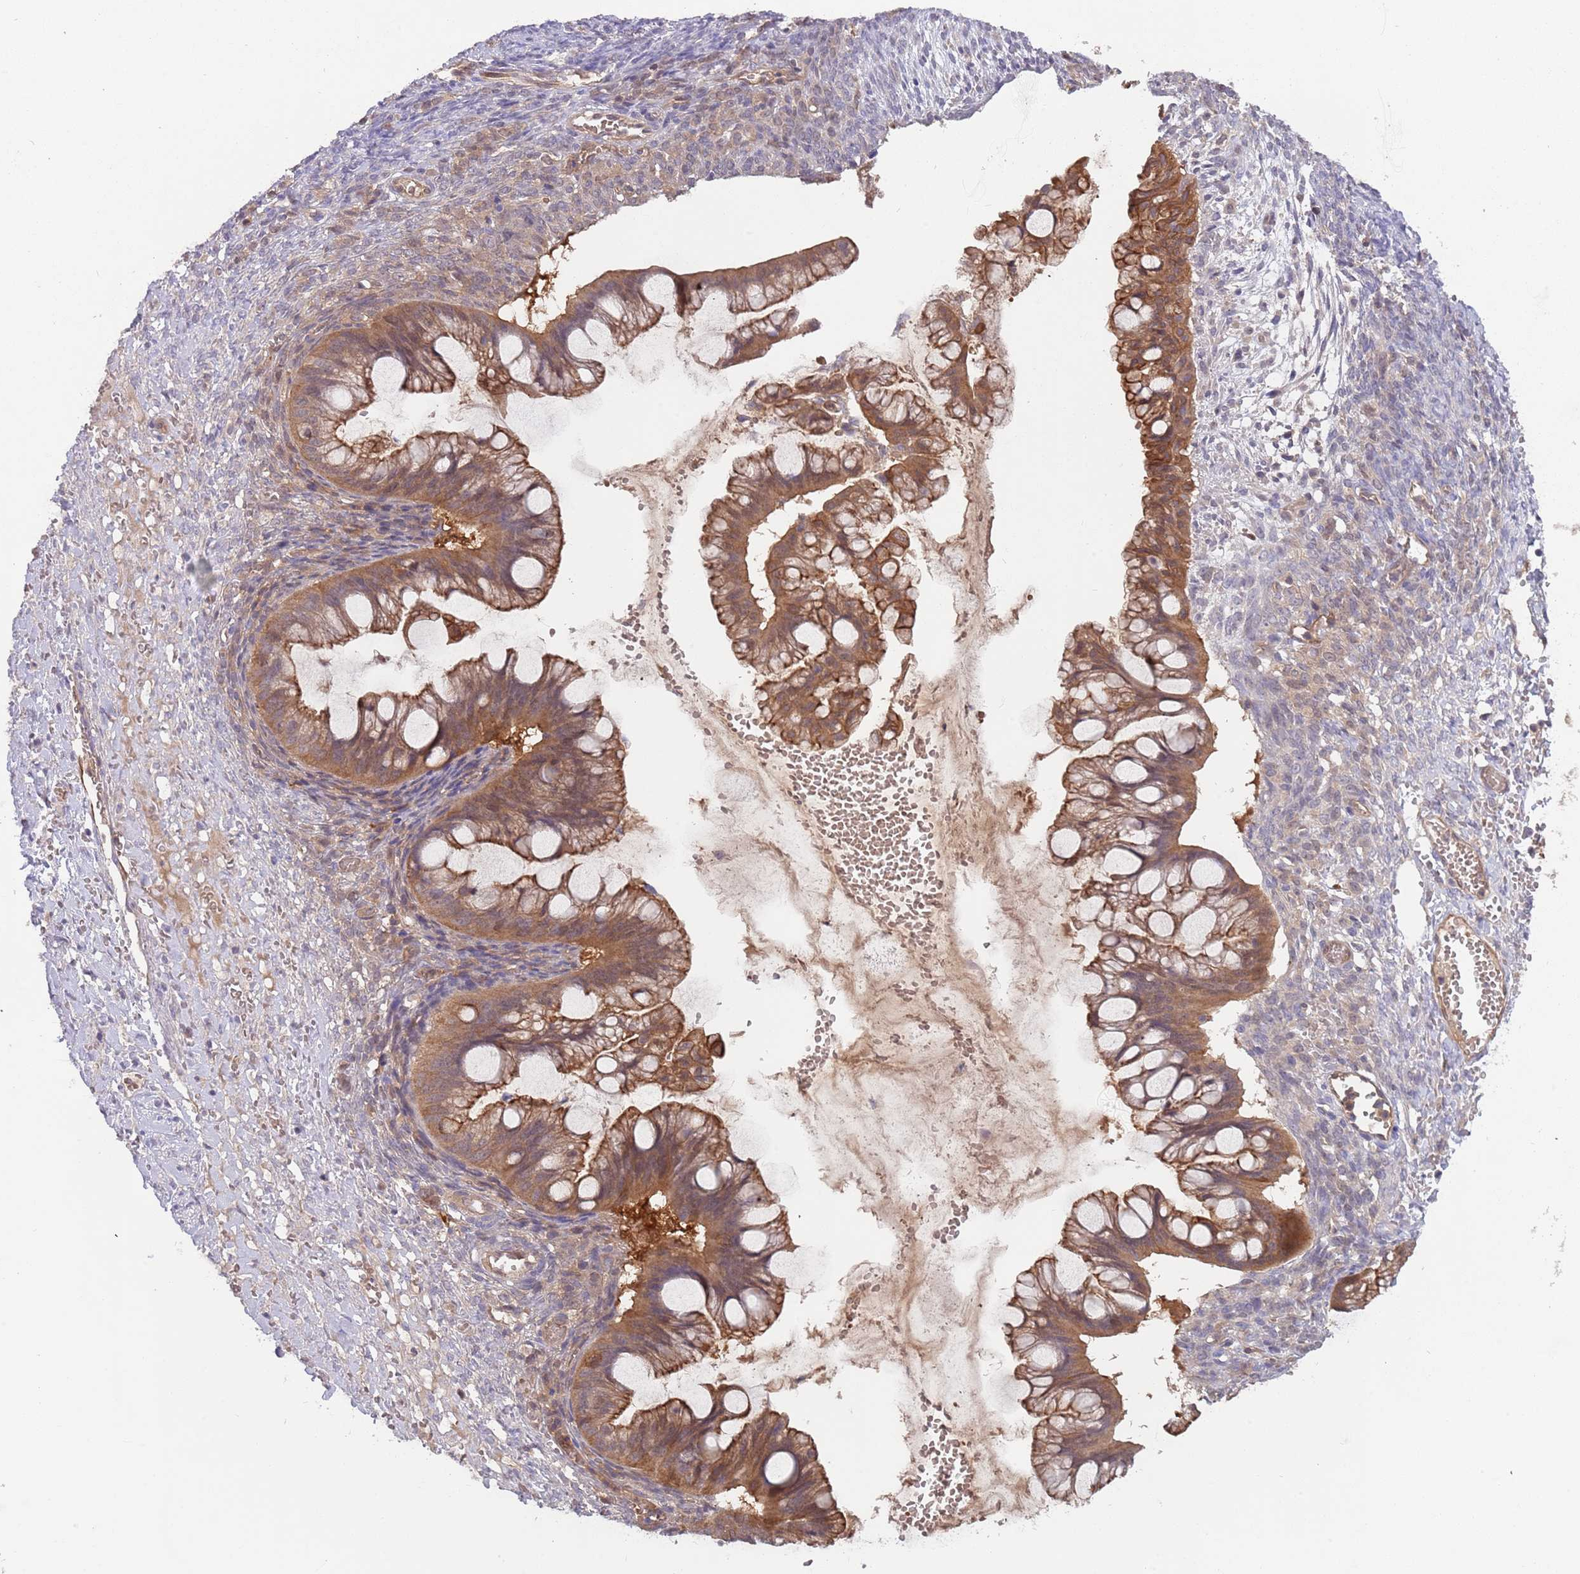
{"staining": {"intensity": "moderate", "quantity": ">75%", "location": "cytoplasmic/membranous"}, "tissue": "ovarian cancer", "cell_type": "Tumor cells", "image_type": "cancer", "snomed": [{"axis": "morphology", "description": "Cystadenocarcinoma, mucinous, NOS"}, {"axis": "topography", "description": "Ovary"}], "caption": "This histopathology image reveals immunohistochemistry (IHC) staining of human mucinous cystadenocarcinoma (ovarian), with medium moderate cytoplasmic/membranous expression in about >75% of tumor cells.", "gene": "GSDMD", "patient": {"sex": "female", "age": 73}}